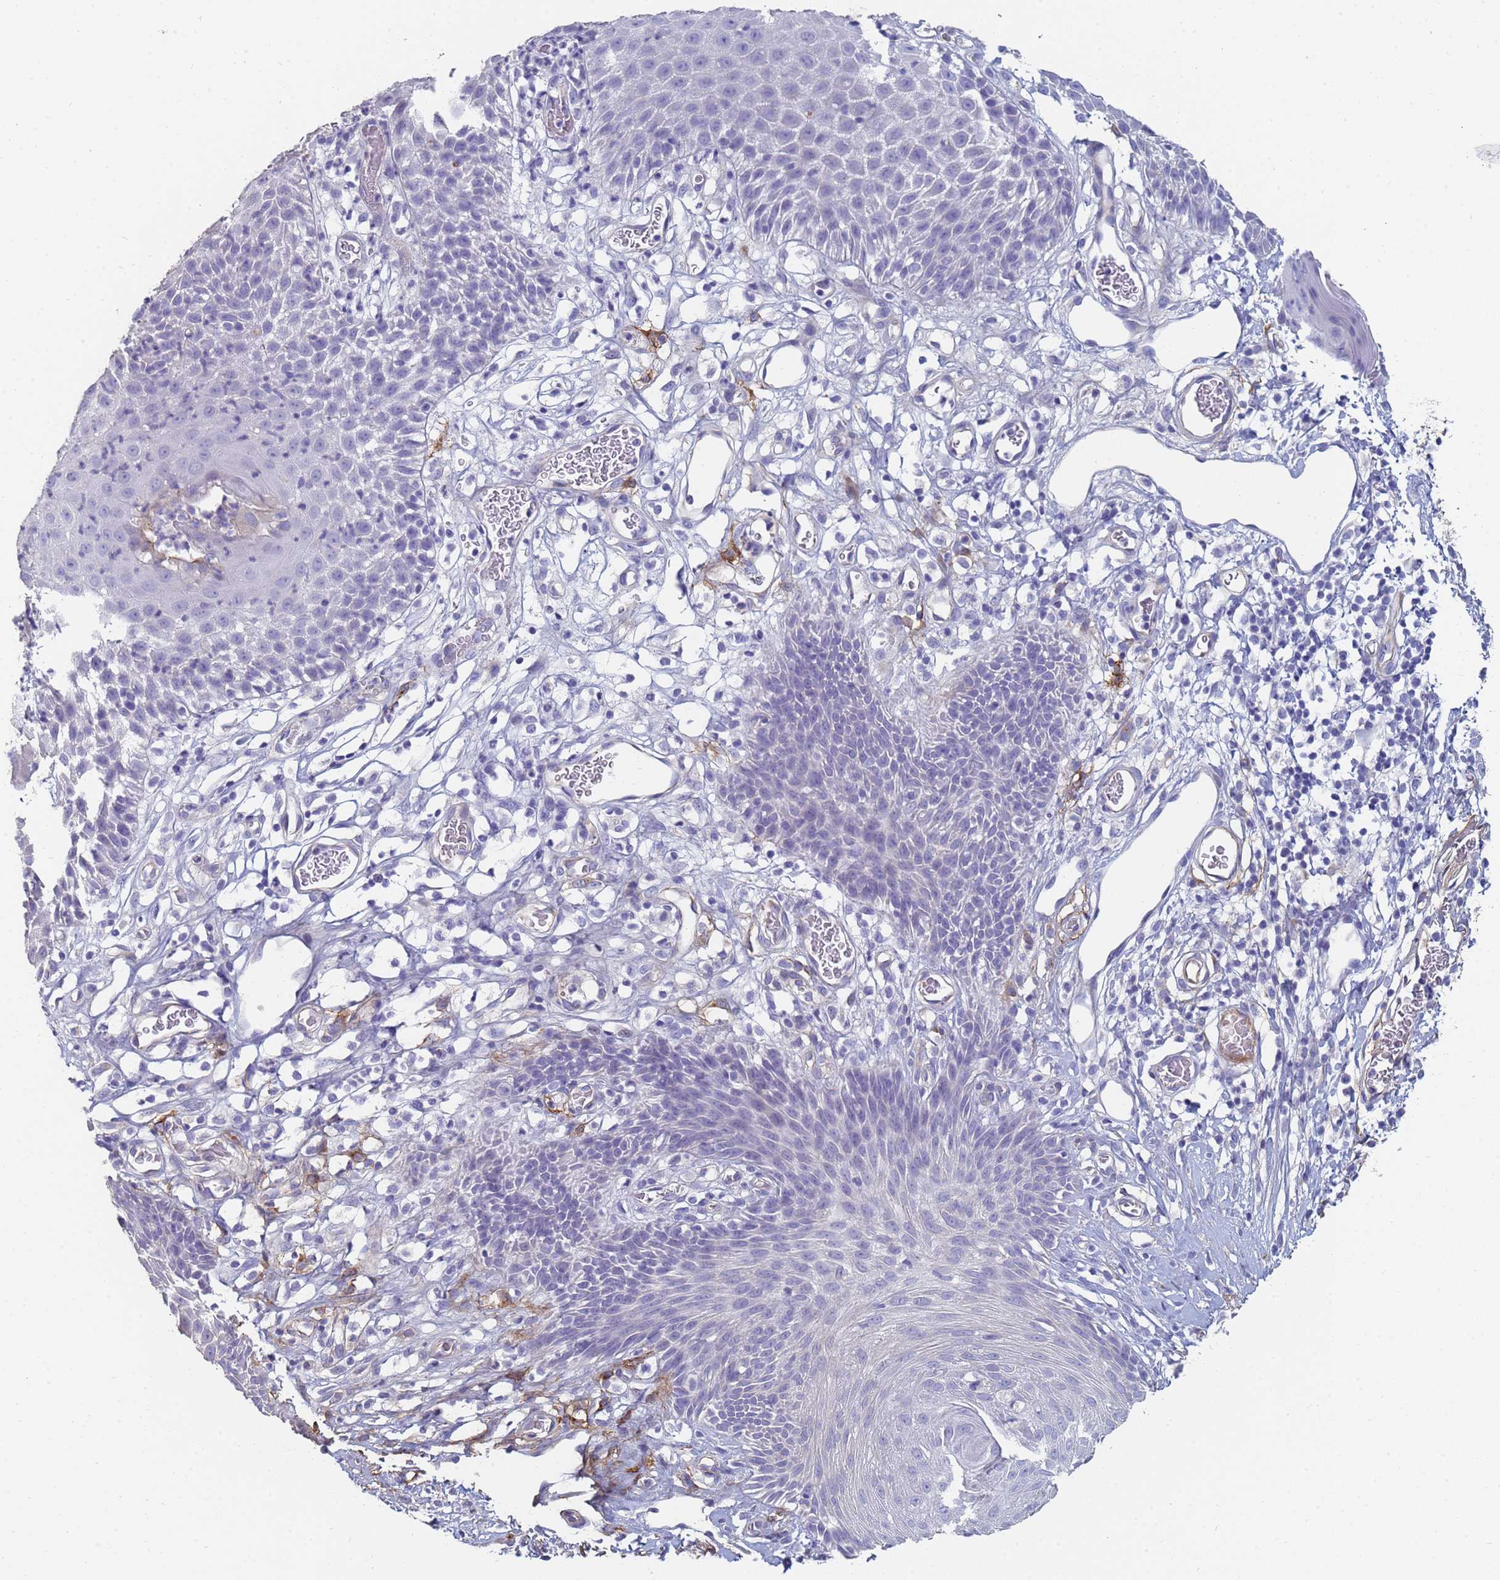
{"staining": {"intensity": "negative", "quantity": "none", "location": "none"}, "tissue": "skin", "cell_type": "Epidermal cells", "image_type": "normal", "snomed": [{"axis": "morphology", "description": "Normal tissue, NOS"}, {"axis": "topography", "description": "Vulva"}], "caption": "The photomicrograph reveals no staining of epidermal cells in benign skin. Nuclei are stained in blue.", "gene": "ABCA8", "patient": {"sex": "female", "age": 68}}